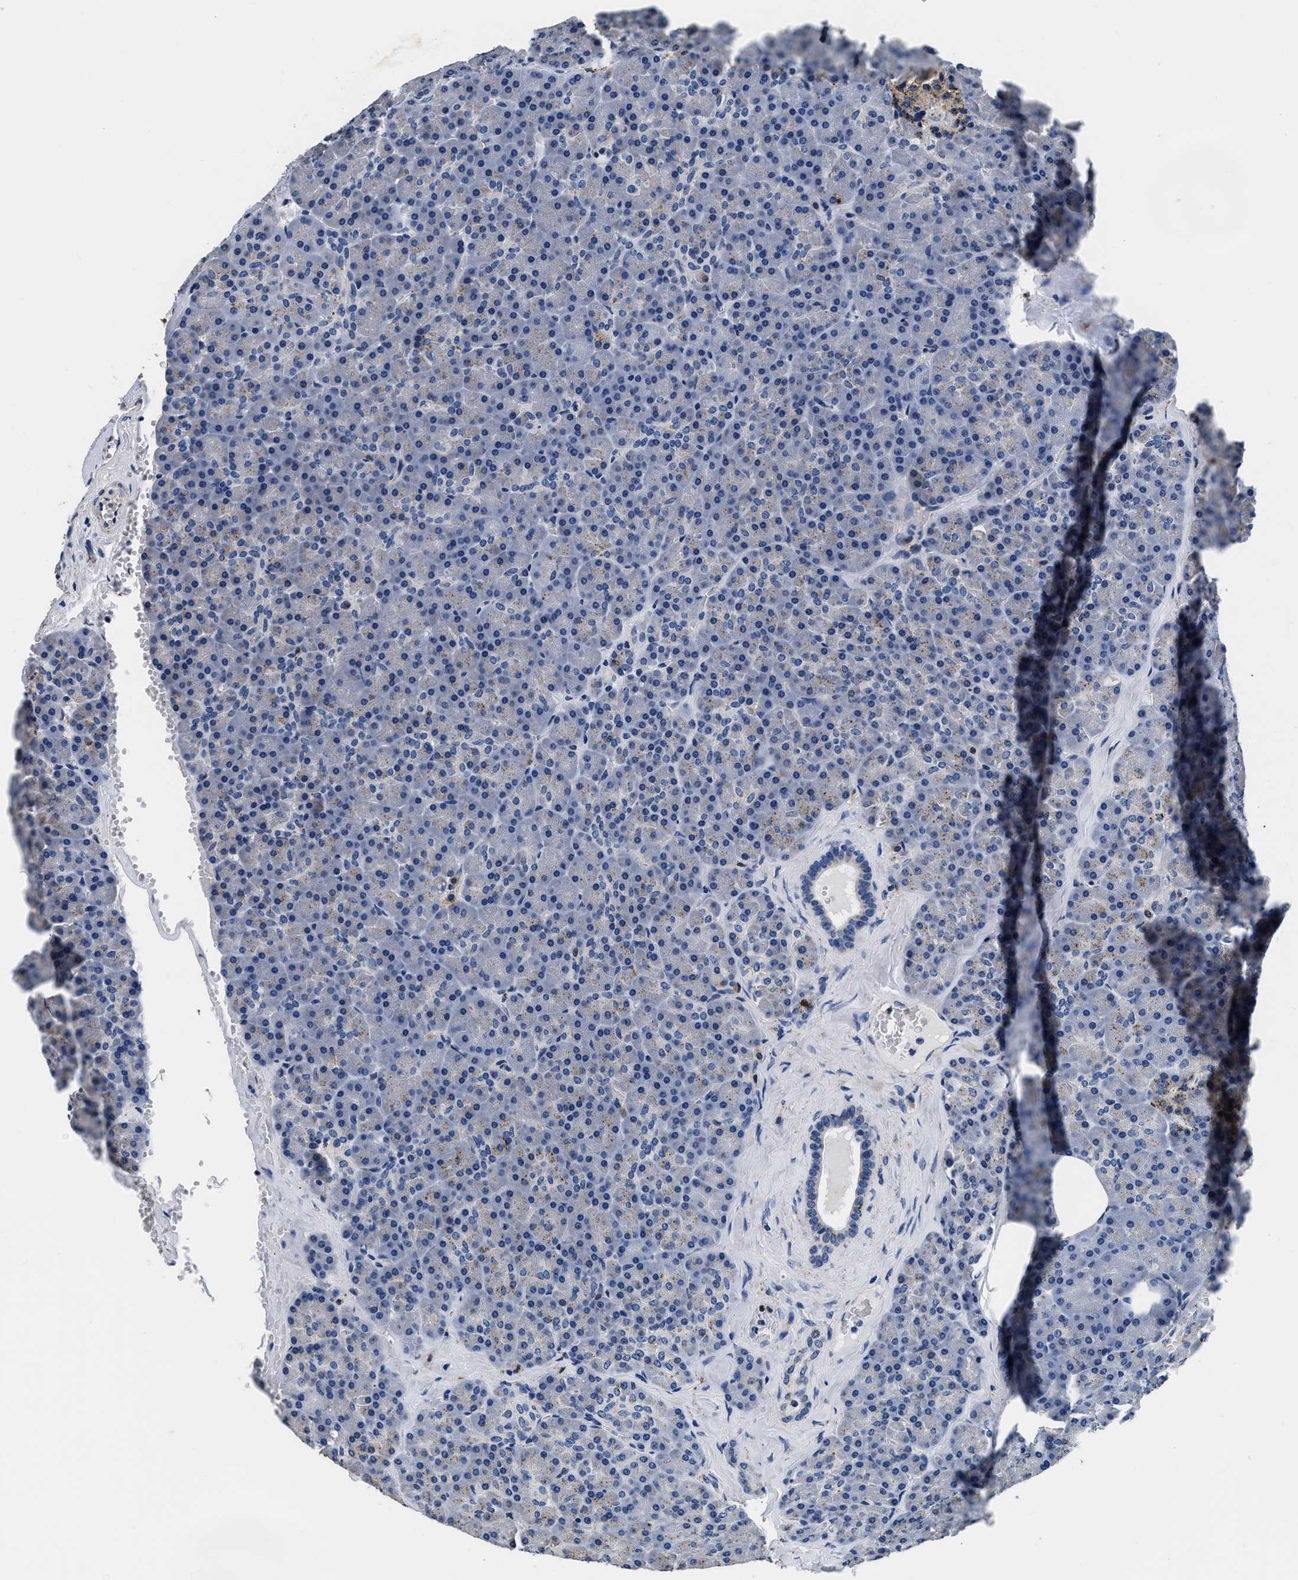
{"staining": {"intensity": "negative", "quantity": "none", "location": "none"}, "tissue": "pancreas", "cell_type": "Exocrine glandular cells", "image_type": "normal", "snomed": [{"axis": "morphology", "description": "Normal tissue, NOS"}, {"axis": "morphology", "description": "Carcinoid, malignant, NOS"}, {"axis": "topography", "description": "Pancreas"}], "caption": "Exocrine glandular cells are negative for brown protein staining in normal pancreas. Brightfield microscopy of IHC stained with DAB (brown) and hematoxylin (blue), captured at high magnification.", "gene": "GRN", "patient": {"sex": "female", "age": 35}}